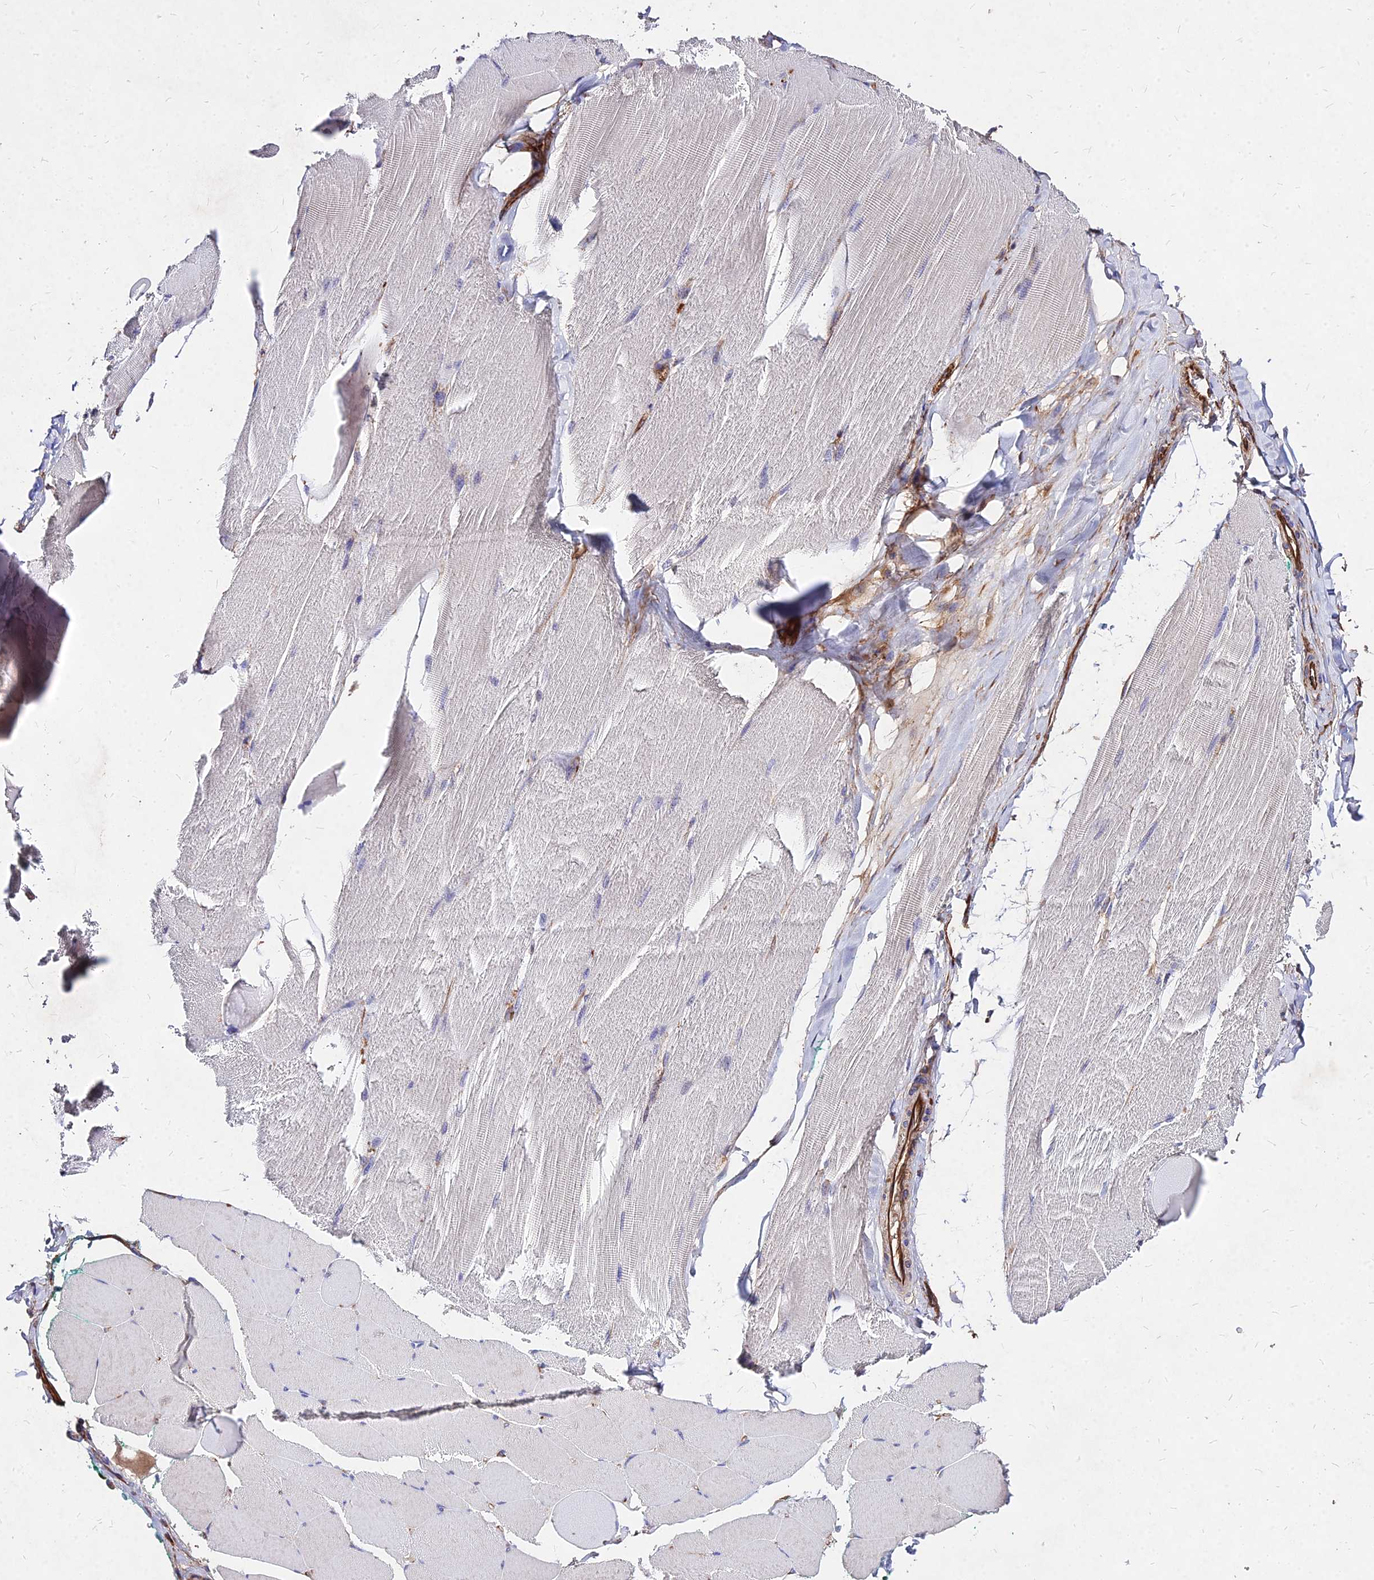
{"staining": {"intensity": "negative", "quantity": "none", "location": "none"}, "tissue": "skeletal muscle", "cell_type": "Myocytes", "image_type": "normal", "snomed": [{"axis": "morphology", "description": "Normal tissue, NOS"}, {"axis": "morphology", "description": "Squamous cell carcinoma, NOS"}, {"axis": "topography", "description": "Skeletal muscle"}], "caption": "Myocytes show no significant protein expression in normal skeletal muscle.", "gene": "EFCC1", "patient": {"sex": "male", "age": 51}}